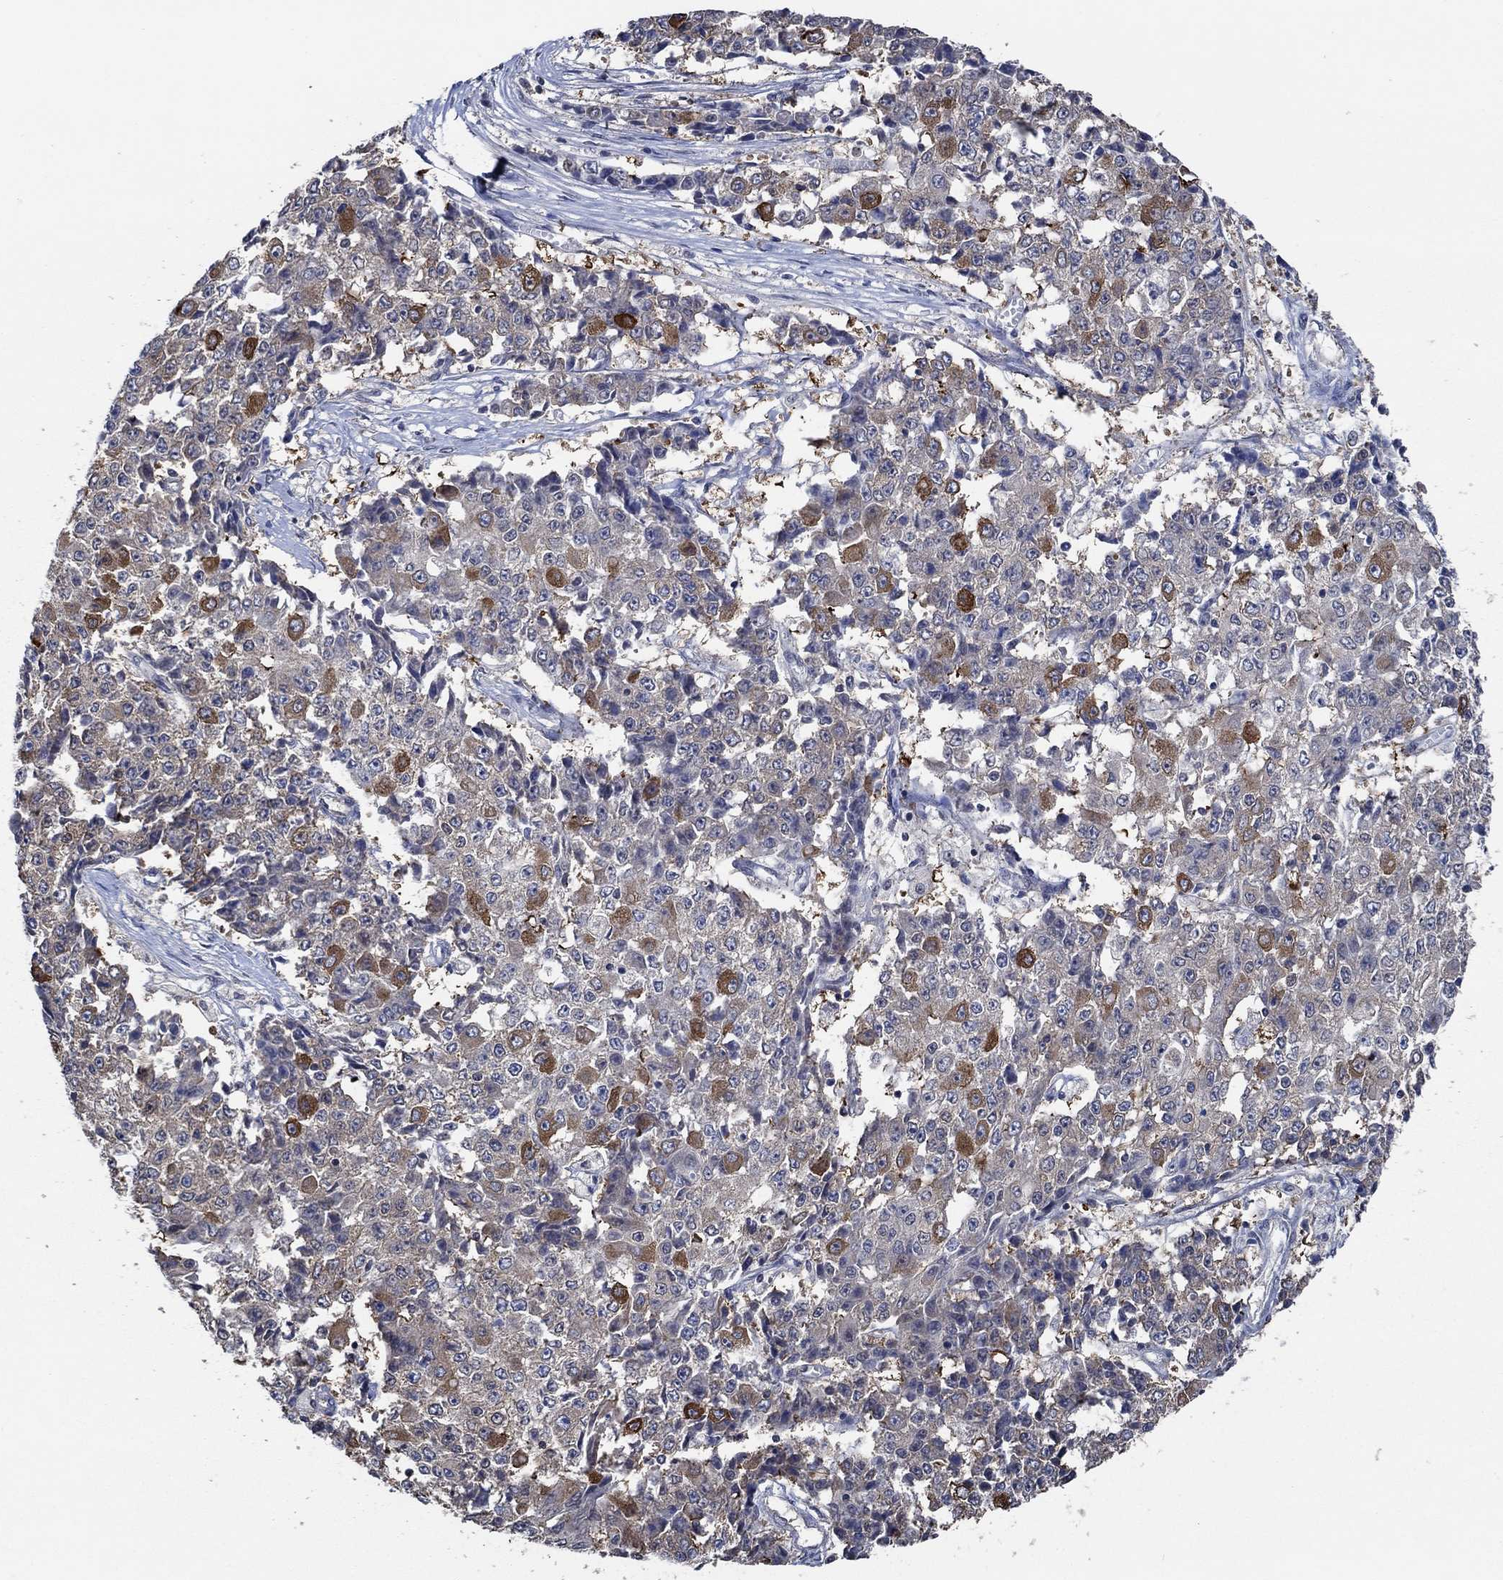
{"staining": {"intensity": "strong", "quantity": "<25%", "location": "cytoplasmic/membranous"}, "tissue": "ovarian cancer", "cell_type": "Tumor cells", "image_type": "cancer", "snomed": [{"axis": "morphology", "description": "Carcinoma, endometroid"}, {"axis": "topography", "description": "Ovary"}], "caption": "DAB immunohistochemical staining of human ovarian cancer shows strong cytoplasmic/membranous protein positivity in approximately <25% of tumor cells.", "gene": "DACT1", "patient": {"sex": "female", "age": 42}}